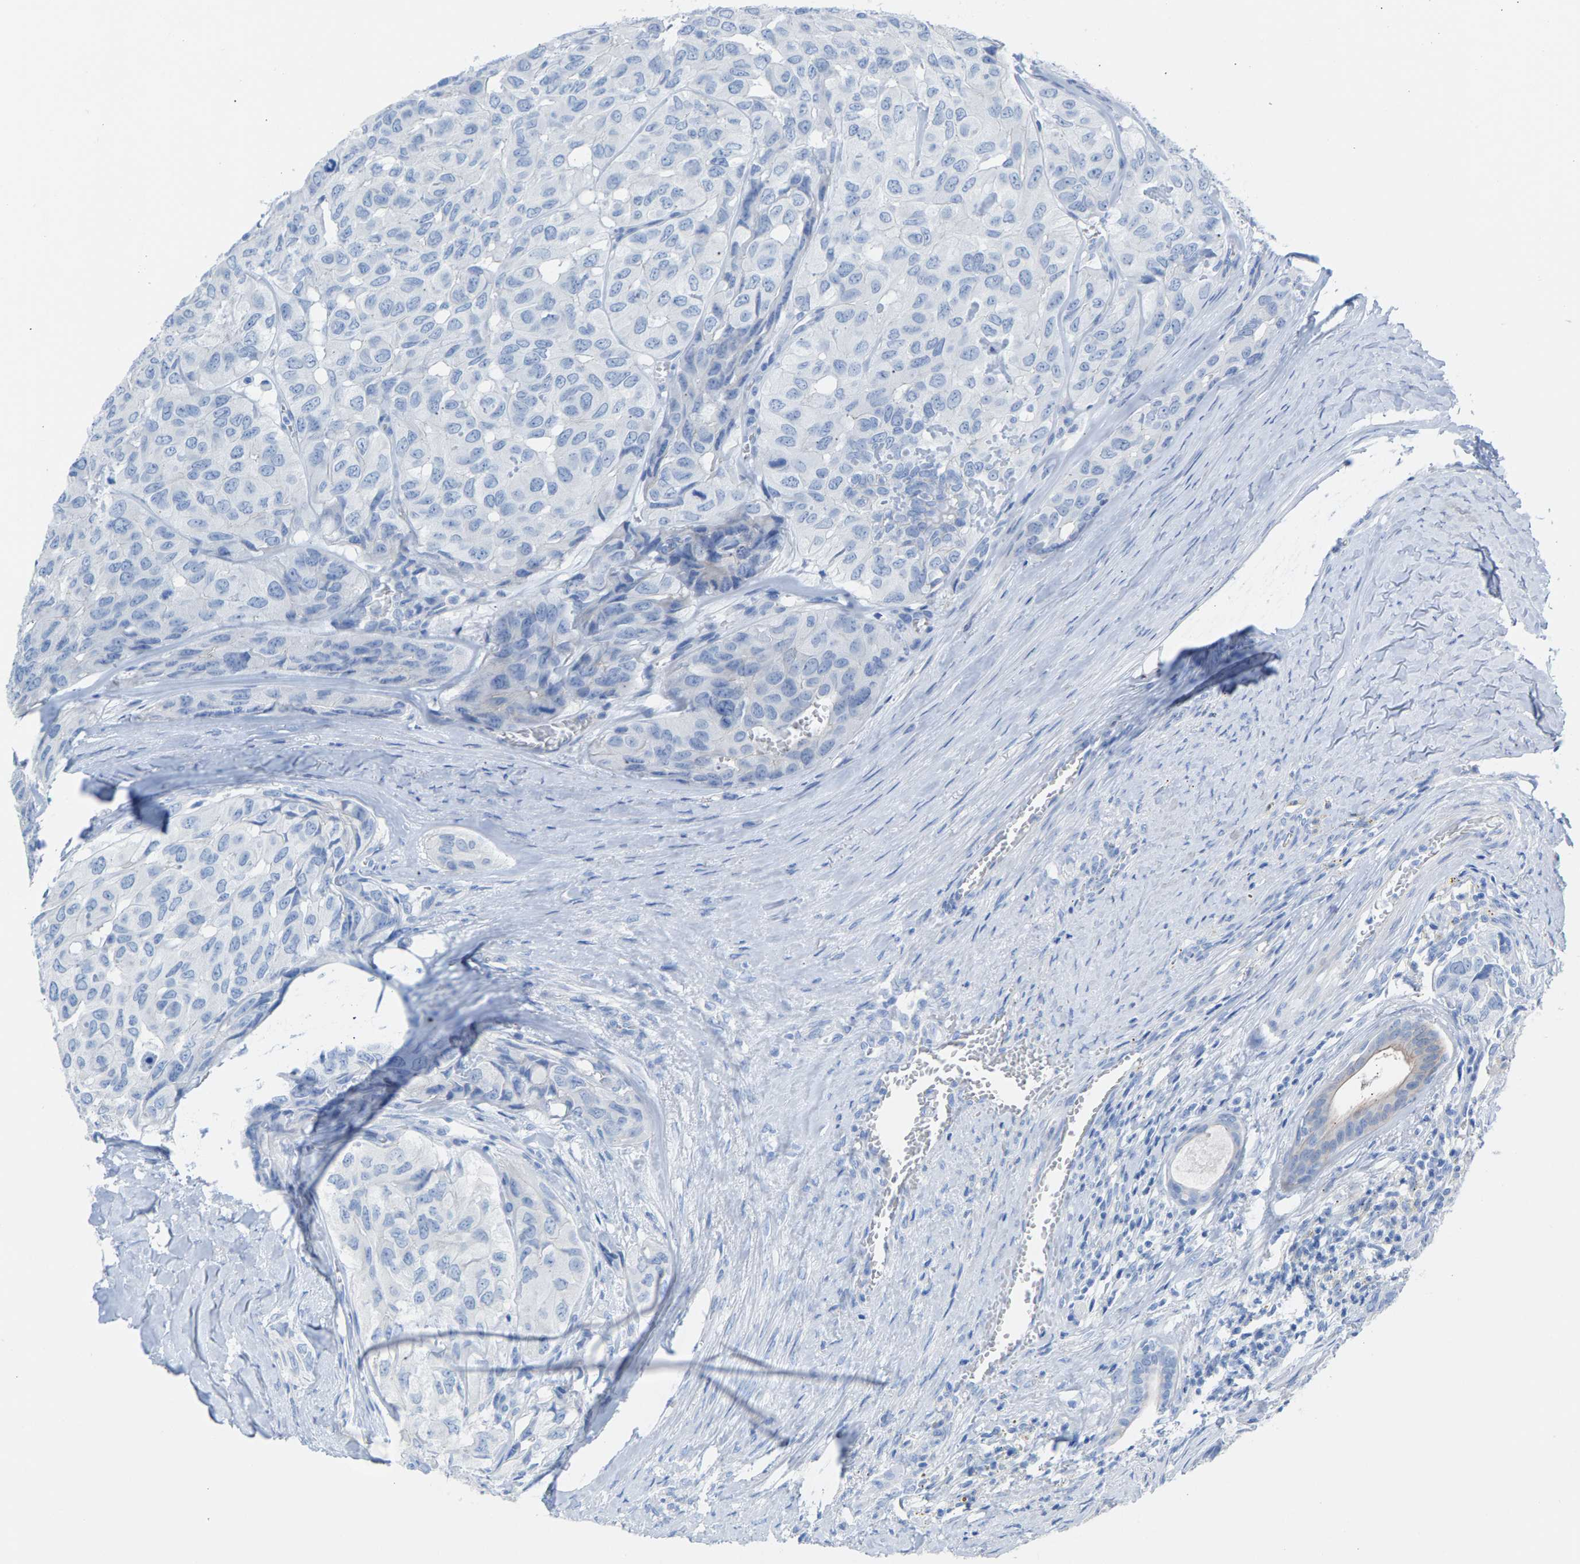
{"staining": {"intensity": "negative", "quantity": "none", "location": "none"}, "tissue": "head and neck cancer", "cell_type": "Tumor cells", "image_type": "cancer", "snomed": [{"axis": "morphology", "description": "Adenocarcinoma, NOS"}, {"axis": "topography", "description": "Salivary gland, NOS"}, {"axis": "topography", "description": "Head-Neck"}], "caption": "DAB (3,3'-diaminobenzidine) immunohistochemical staining of head and neck adenocarcinoma shows no significant expression in tumor cells.", "gene": "CPA1", "patient": {"sex": "female", "age": 76}}